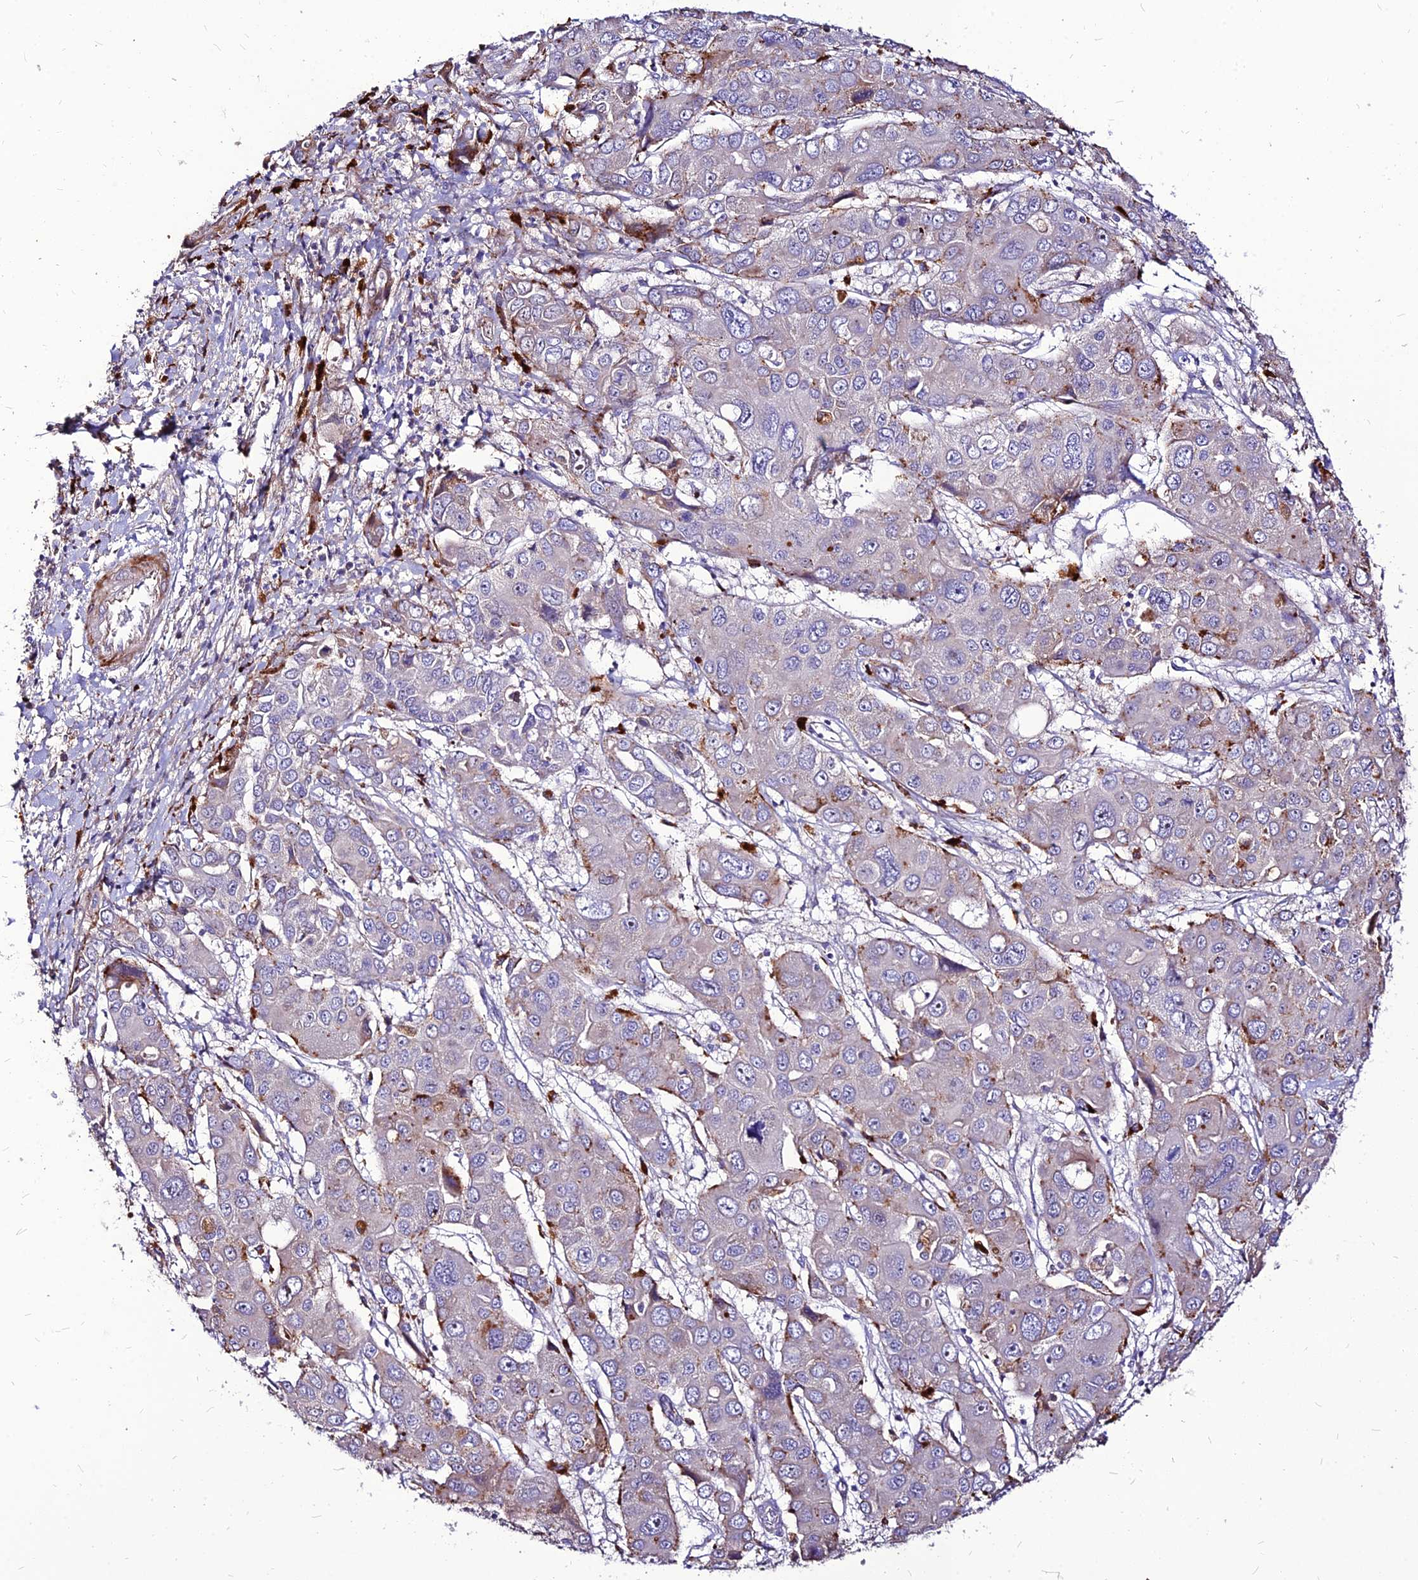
{"staining": {"intensity": "moderate", "quantity": "<25%", "location": "cytoplasmic/membranous"}, "tissue": "liver cancer", "cell_type": "Tumor cells", "image_type": "cancer", "snomed": [{"axis": "morphology", "description": "Cholangiocarcinoma"}, {"axis": "topography", "description": "Liver"}], "caption": "This photomicrograph shows immunohistochemistry (IHC) staining of cholangiocarcinoma (liver), with low moderate cytoplasmic/membranous expression in about <25% of tumor cells.", "gene": "RIMOC1", "patient": {"sex": "male", "age": 67}}